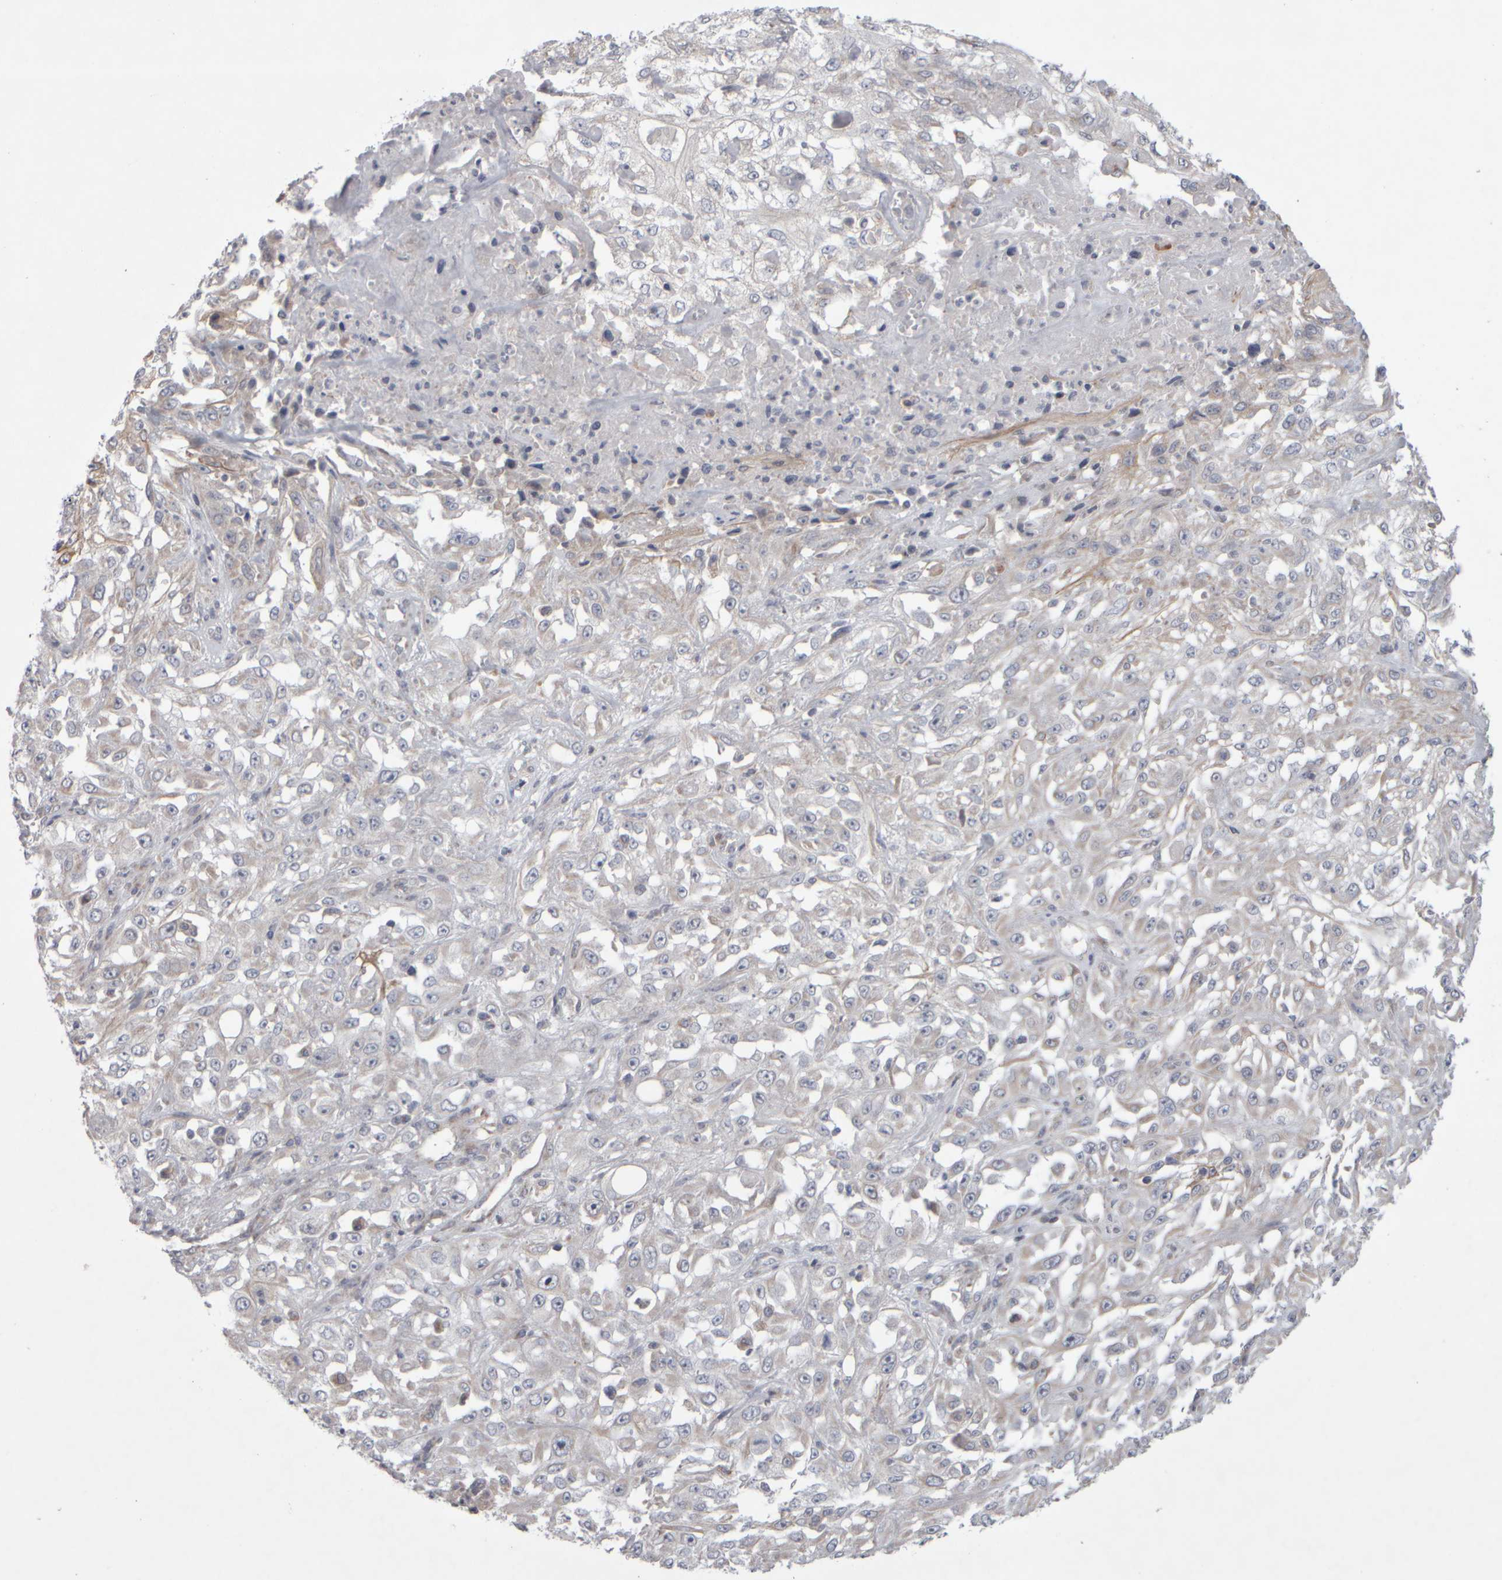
{"staining": {"intensity": "weak", "quantity": "<25%", "location": "cytoplasmic/membranous"}, "tissue": "skin cancer", "cell_type": "Tumor cells", "image_type": "cancer", "snomed": [{"axis": "morphology", "description": "Squamous cell carcinoma, NOS"}, {"axis": "morphology", "description": "Squamous cell carcinoma, metastatic, NOS"}, {"axis": "topography", "description": "Skin"}, {"axis": "topography", "description": "Lymph node"}], "caption": "DAB immunohistochemical staining of metastatic squamous cell carcinoma (skin) exhibits no significant staining in tumor cells.", "gene": "SCO1", "patient": {"sex": "male", "age": 75}}